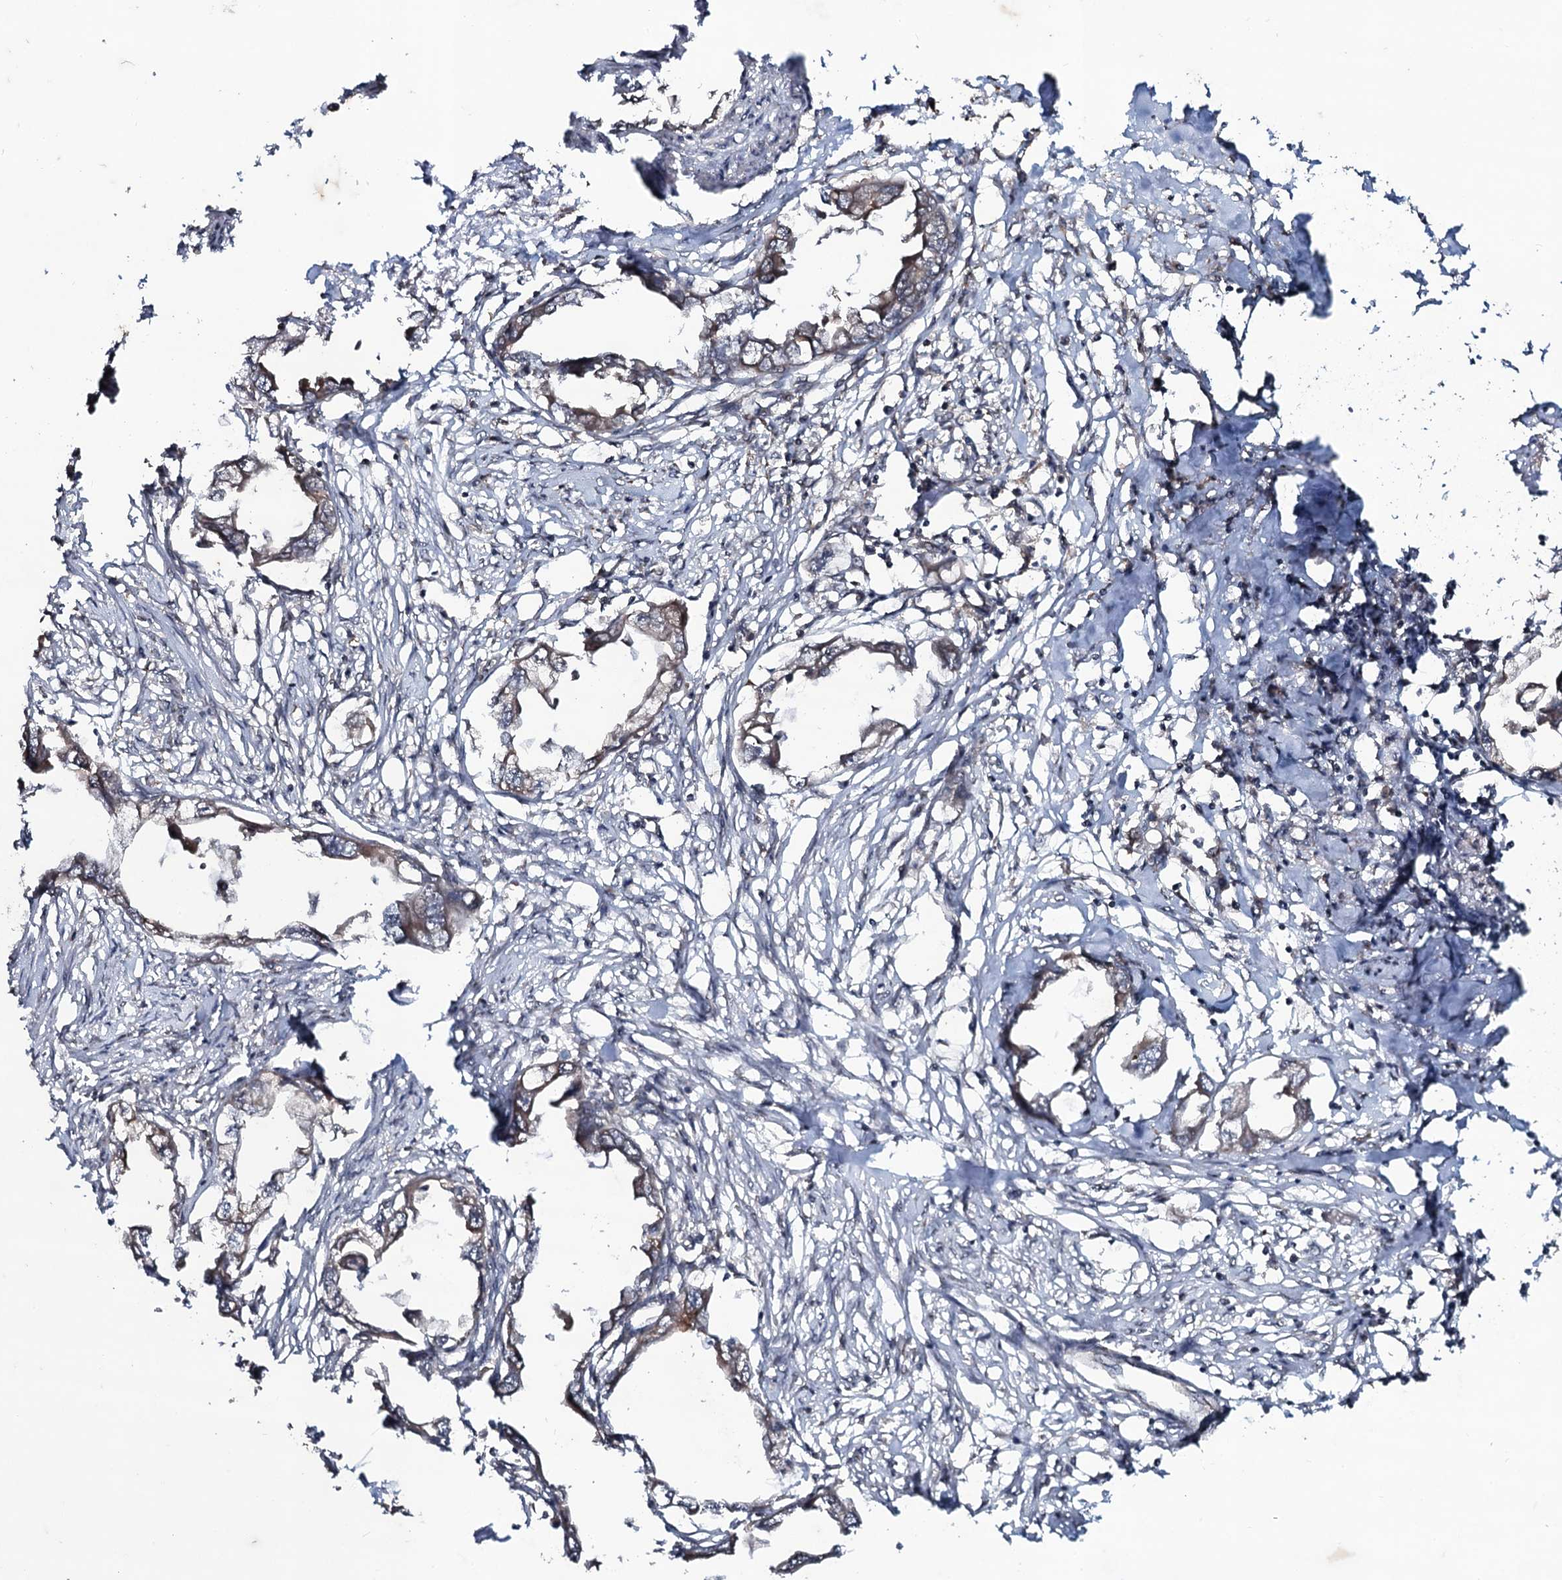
{"staining": {"intensity": "moderate", "quantity": "25%-75%", "location": "cytoplasmic/membranous"}, "tissue": "endometrial cancer", "cell_type": "Tumor cells", "image_type": "cancer", "snomed": [{"axis": "morphology", "description": "Adenocarcinoma, NOS"}, {"axis": "morphology", "description": "Adenocarcinoma, metastatic, NOS"}, {"axis": "topography", "description": "Adipose tissue"}, {"axis": "topography", "description": "Endometrium"}], "caption": "Endometrial cancer (adenocarcinoma) stained with a protein marker displays moderate staining in tumor cells.", "gene": "SNAP23", "patient": {"sex": "female", "age": 67}}